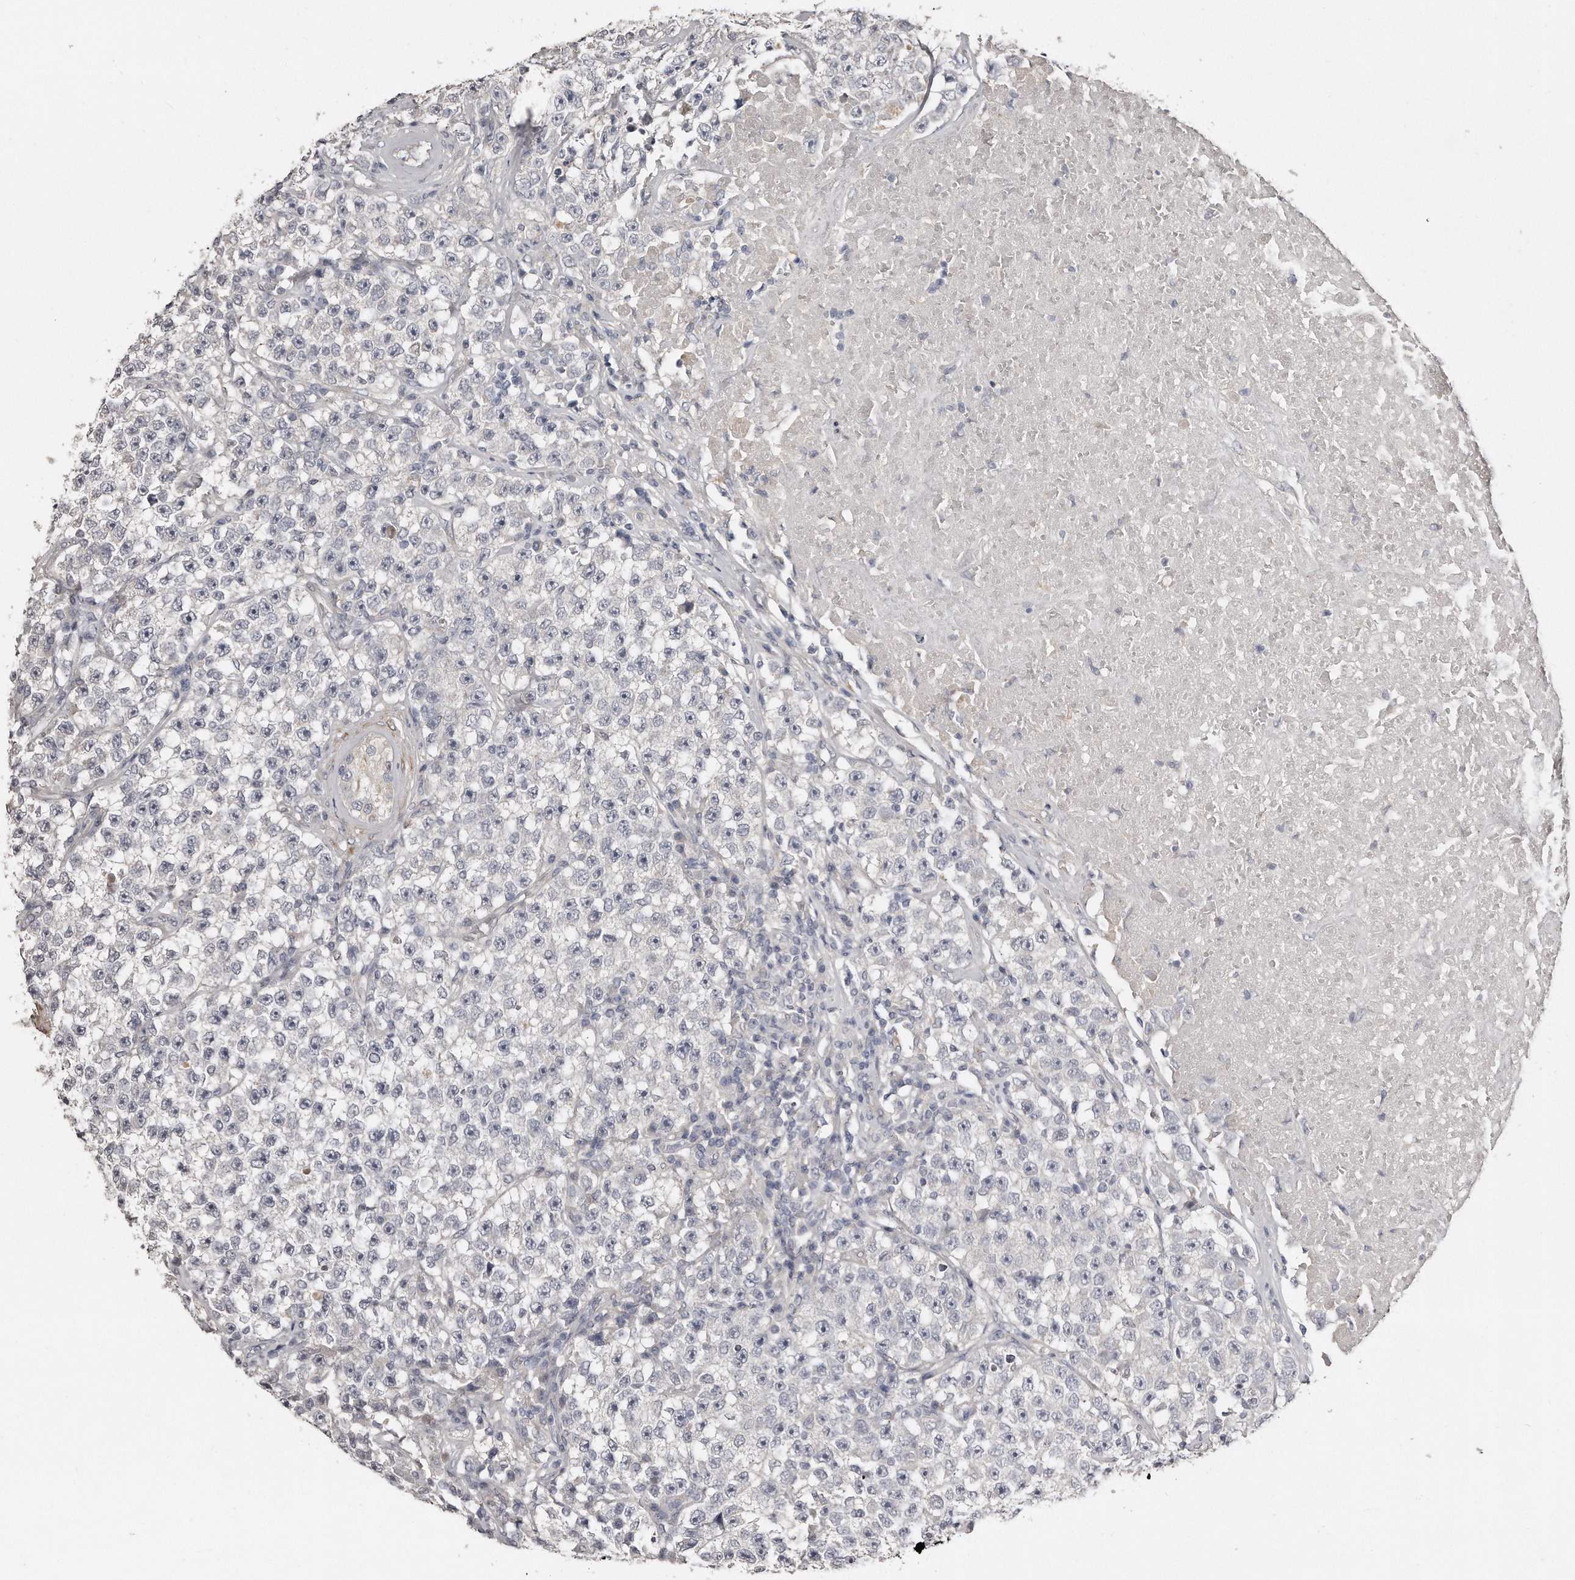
{"staining": {"intensity": "negative", "quantity": "none", "location": "none"}, "tissue": "testis cancer", "cell_type": "Tumor cells", "image_type": "cancer", "snomed": [{"axis": "morphology", "description": "Seminoma, NOS"}, {"axis": "topography", "description": "Testis"}], "caption": "Testis cancer (seminoma) stained for a protein using immunohistochemistry demonstrates no positivity tumor cells.", "gene": "LMOD1", "patient": {"sex": "male", "age": 22}}